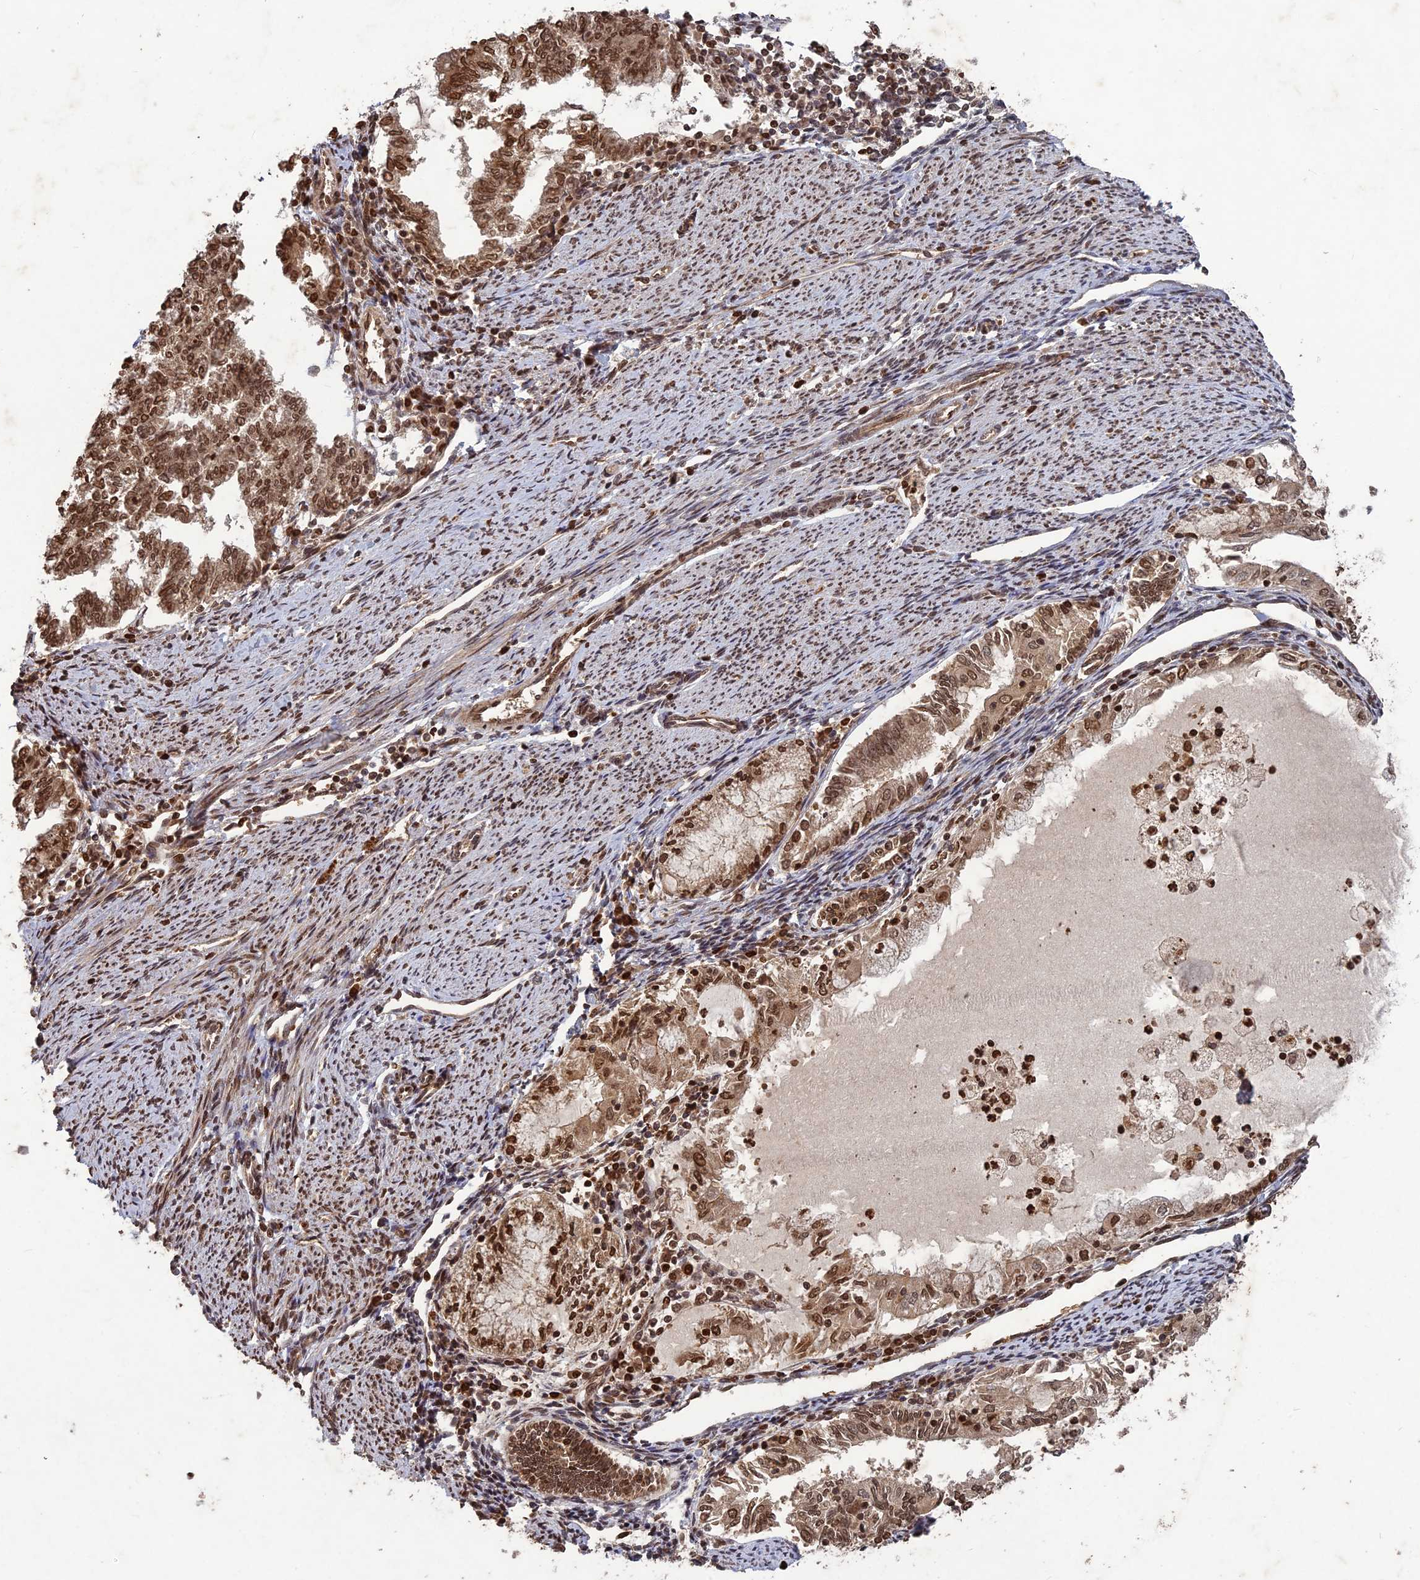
{"staining": {"intensity": "moderate", "quantity": ">75%", "location": "cytoplasmic/membranous,nuclear"}, "tissue": "endometrial cancer", "cell_type": "Tumor cells", "image_type": "cancer", "snomed": [{"axis": "morphology", "description": "Adenocarcinoma, NOS"}, {"axis": "topography", "description": "Endometrium"}], "caption": "Immunohistochemical staining of human endometrial adenocarcinoma shows moderate cytoplasmic/membranous and nuclear protein staining in approximately >75% of tumor cells. The protein is shown in brown color, while the nuclei are stained blue.", "gene": "SRMS", "patient": {"sex": "female", "age": 79}}